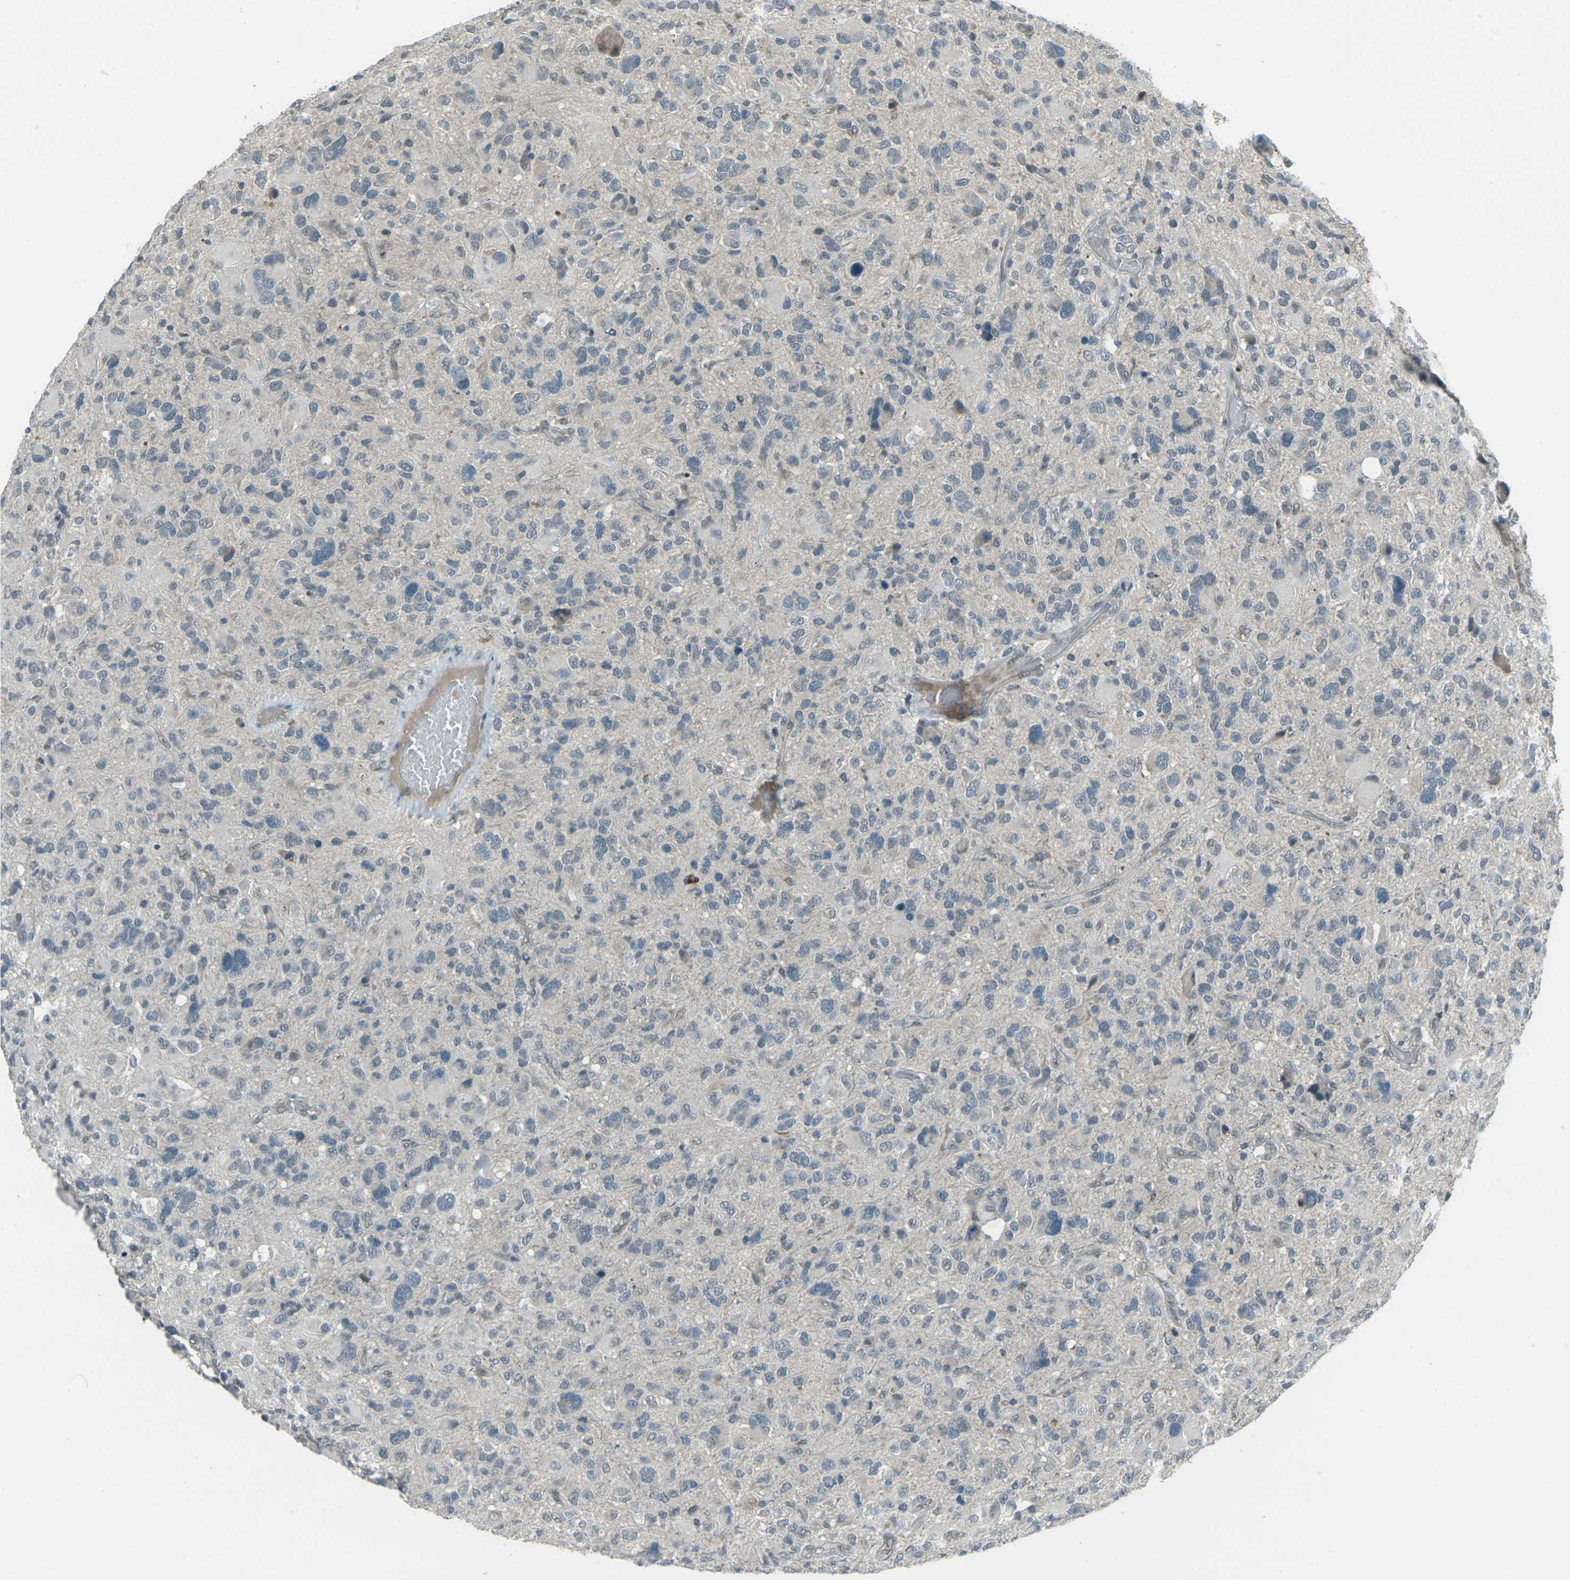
{"staining": {"intensity": "negative", "quantity": "none", "location": "none"}, "tissue": "glioma", "cell_type": "Tumor cells", "image_type": "cancer", "snomed": [{"axis": "morphology", "description": "Glioma, malignant, High grade"}, {"axis": "topography", "description": "Brain"}], "caption": "High power microscopy micrograph of an IHC photomicrograph of glioma, revealing no significant staining in tumor cells.", "gene": "GPR19", "patient": {"sex": "male", "age": 48}}